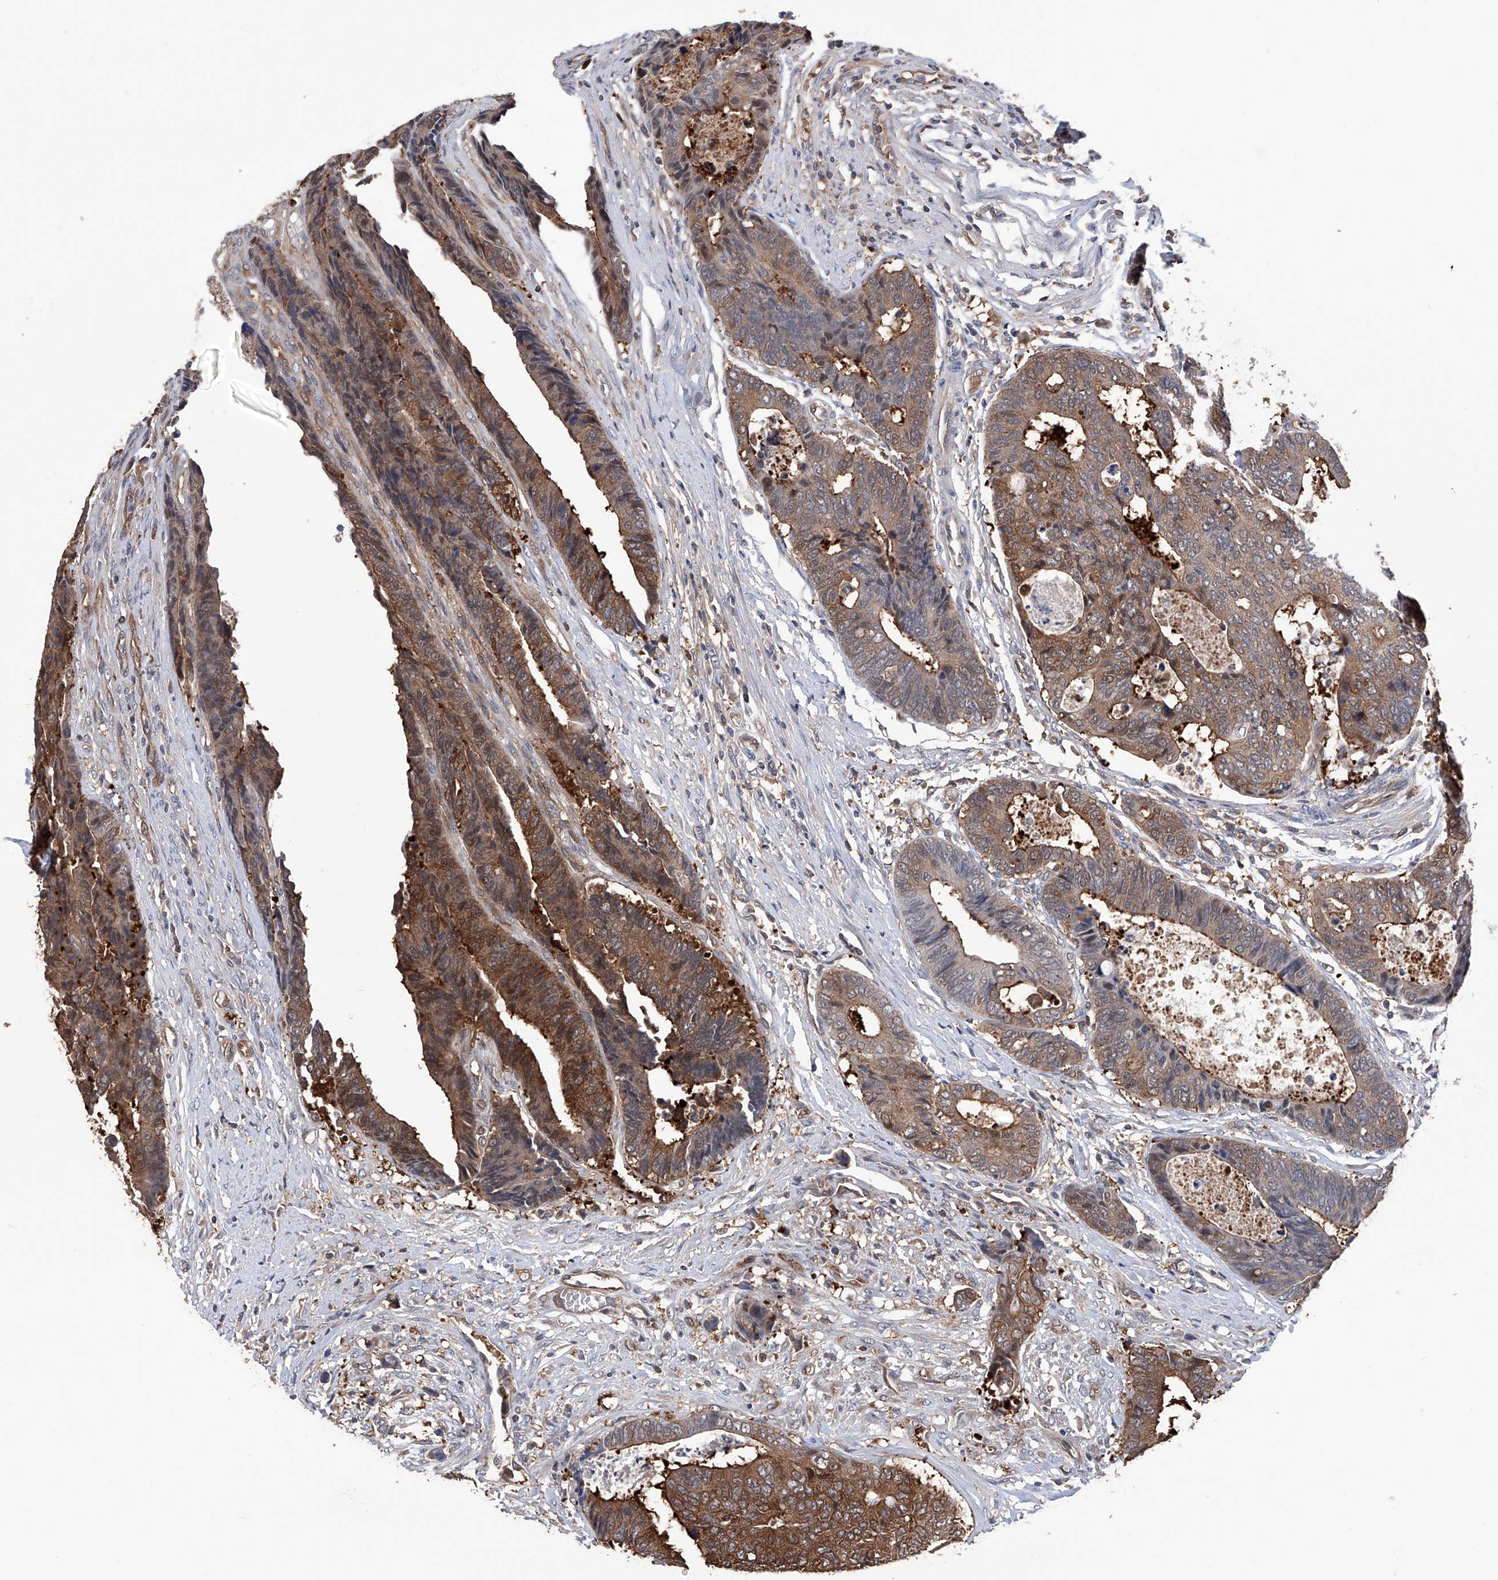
{"staining": {"intensity": "strong", "quantity": "25%-75%", "location": "cytoplasmic/membranous"}, "tissue": "colorectal cancer", "cell_type": "Tumor cells", "image_type": "cancer", "snomed": [{"axis": "morphology", "description": "Adenocarcinoma, NOS"}, {"axis": "topography", "description": "Rectum"}], "caption": "Strong cytoplasmic/membranous positivity for a protein is seen in about 25%-75% of tumor cells of colorectal cancer using IHC.", "gene": "NUDT17", "patient": {"sex": "male", "age": 84}}